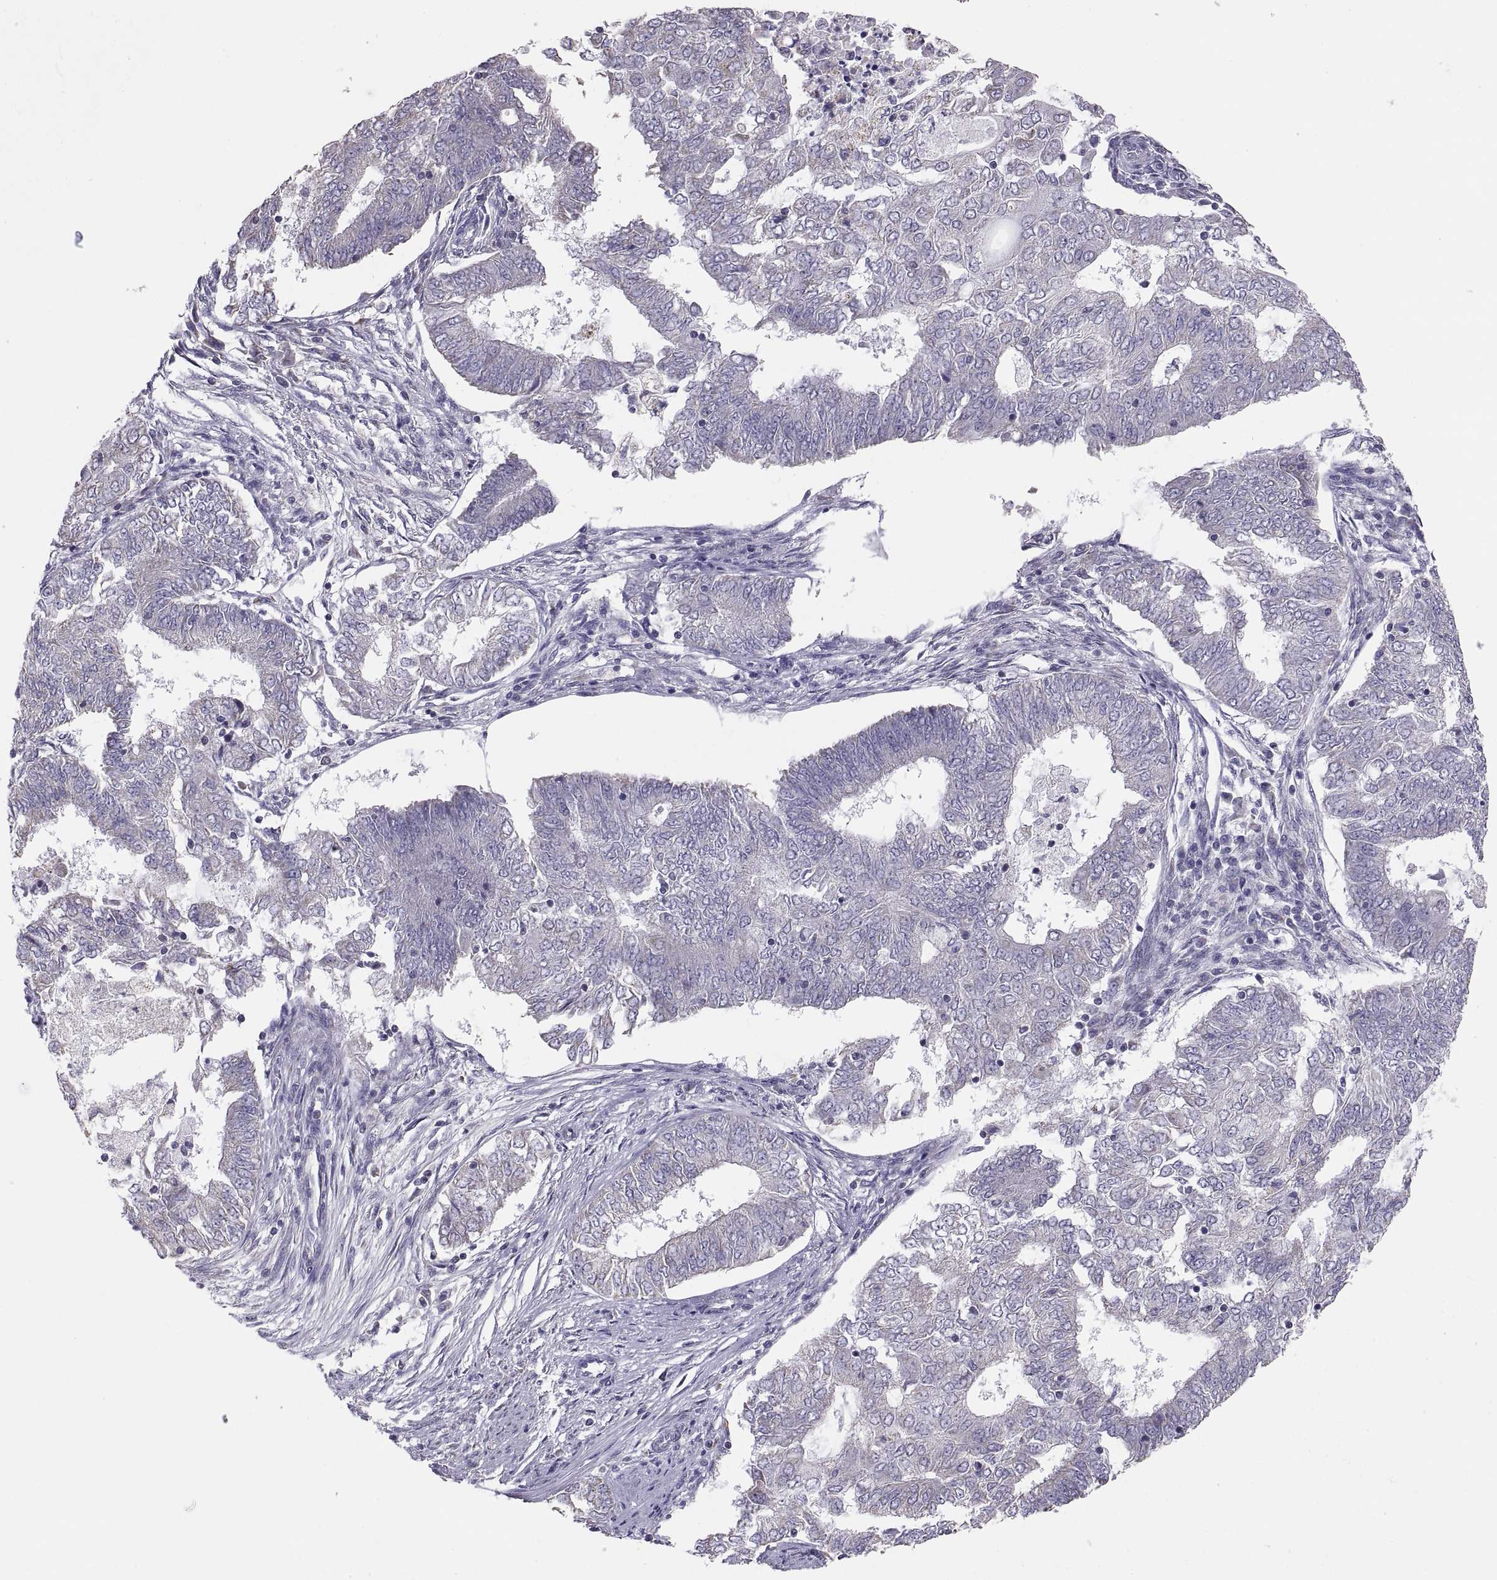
{"staining": {"intensity": "negative", "quantity": "none", "location": "none"}, "tissue": "endometrial cancer", "cell_type": "Tumor cells", "image_type": "cancer", "snomed": [{"axis": "morphology", "description": "Adenocarcinoma, NOS"}, {"axis": "topography", "description": "Endometrium"}], "caption": "Tumor cells show no significant positivity in endometrial cancer.", "gene": "TNNC1", "patient": {"sex": "female", "age": 62}}